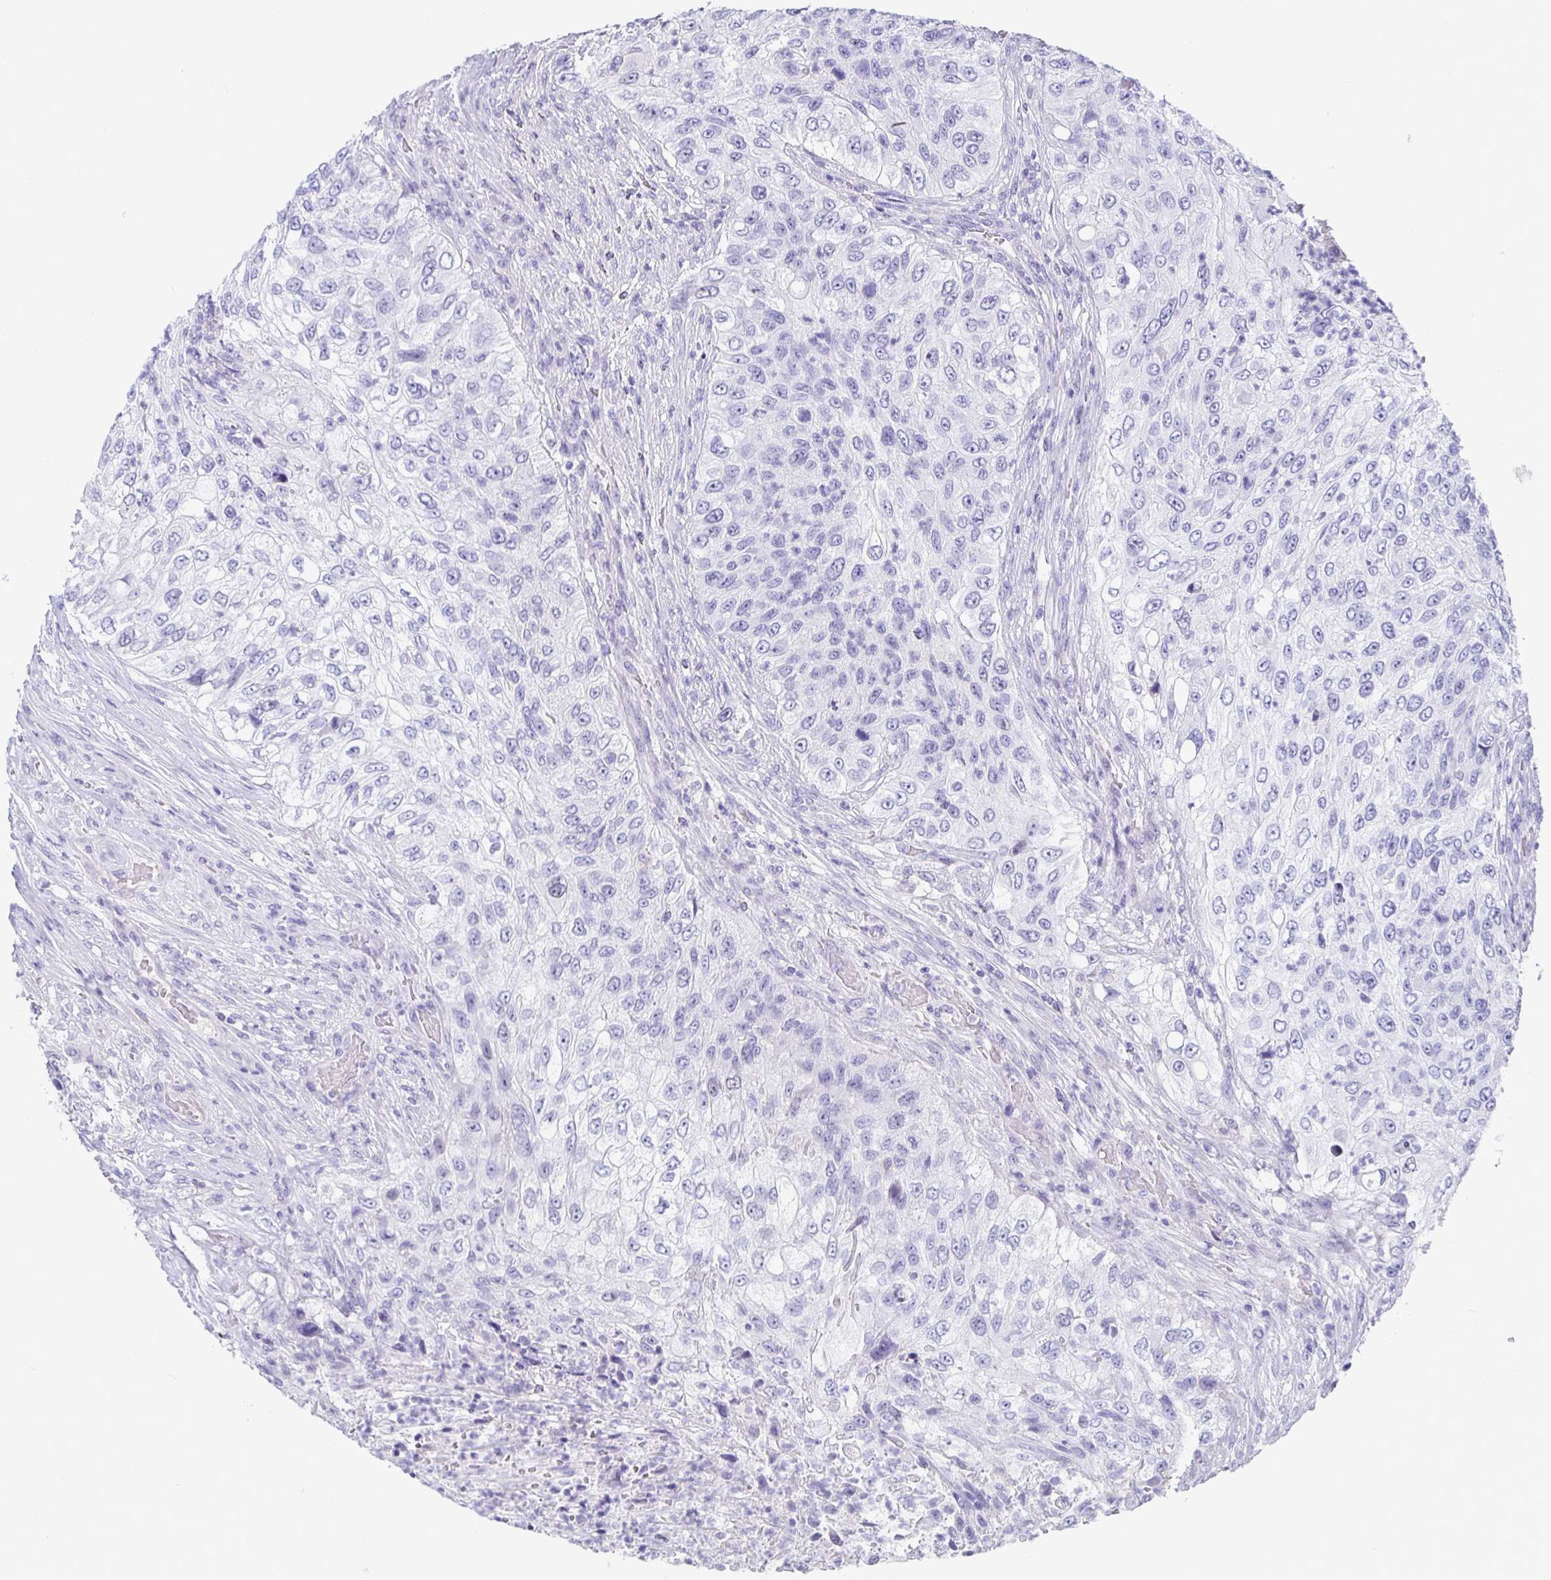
{"staining": {"intensity": "negative", "quantity": "none", "location": "none"}, "tissue": "urothelial cancer", "cell_type": "Tumor cells", "image_type": "cancer", "snomed": [{"axis": "morphology", "description": "Urothelial carcinoma, High grade"}, {"axis": "topography", "description": "Urinary bladder"}], "caption": "An immunohistochemistry micrograph of high-grade urothelial carcinoma is shown. There is no staining in tumor cells of high-grade urothelial carcinoma.", "gene": "TMEM241", "patient": {"sex": "female", "age": 60}}